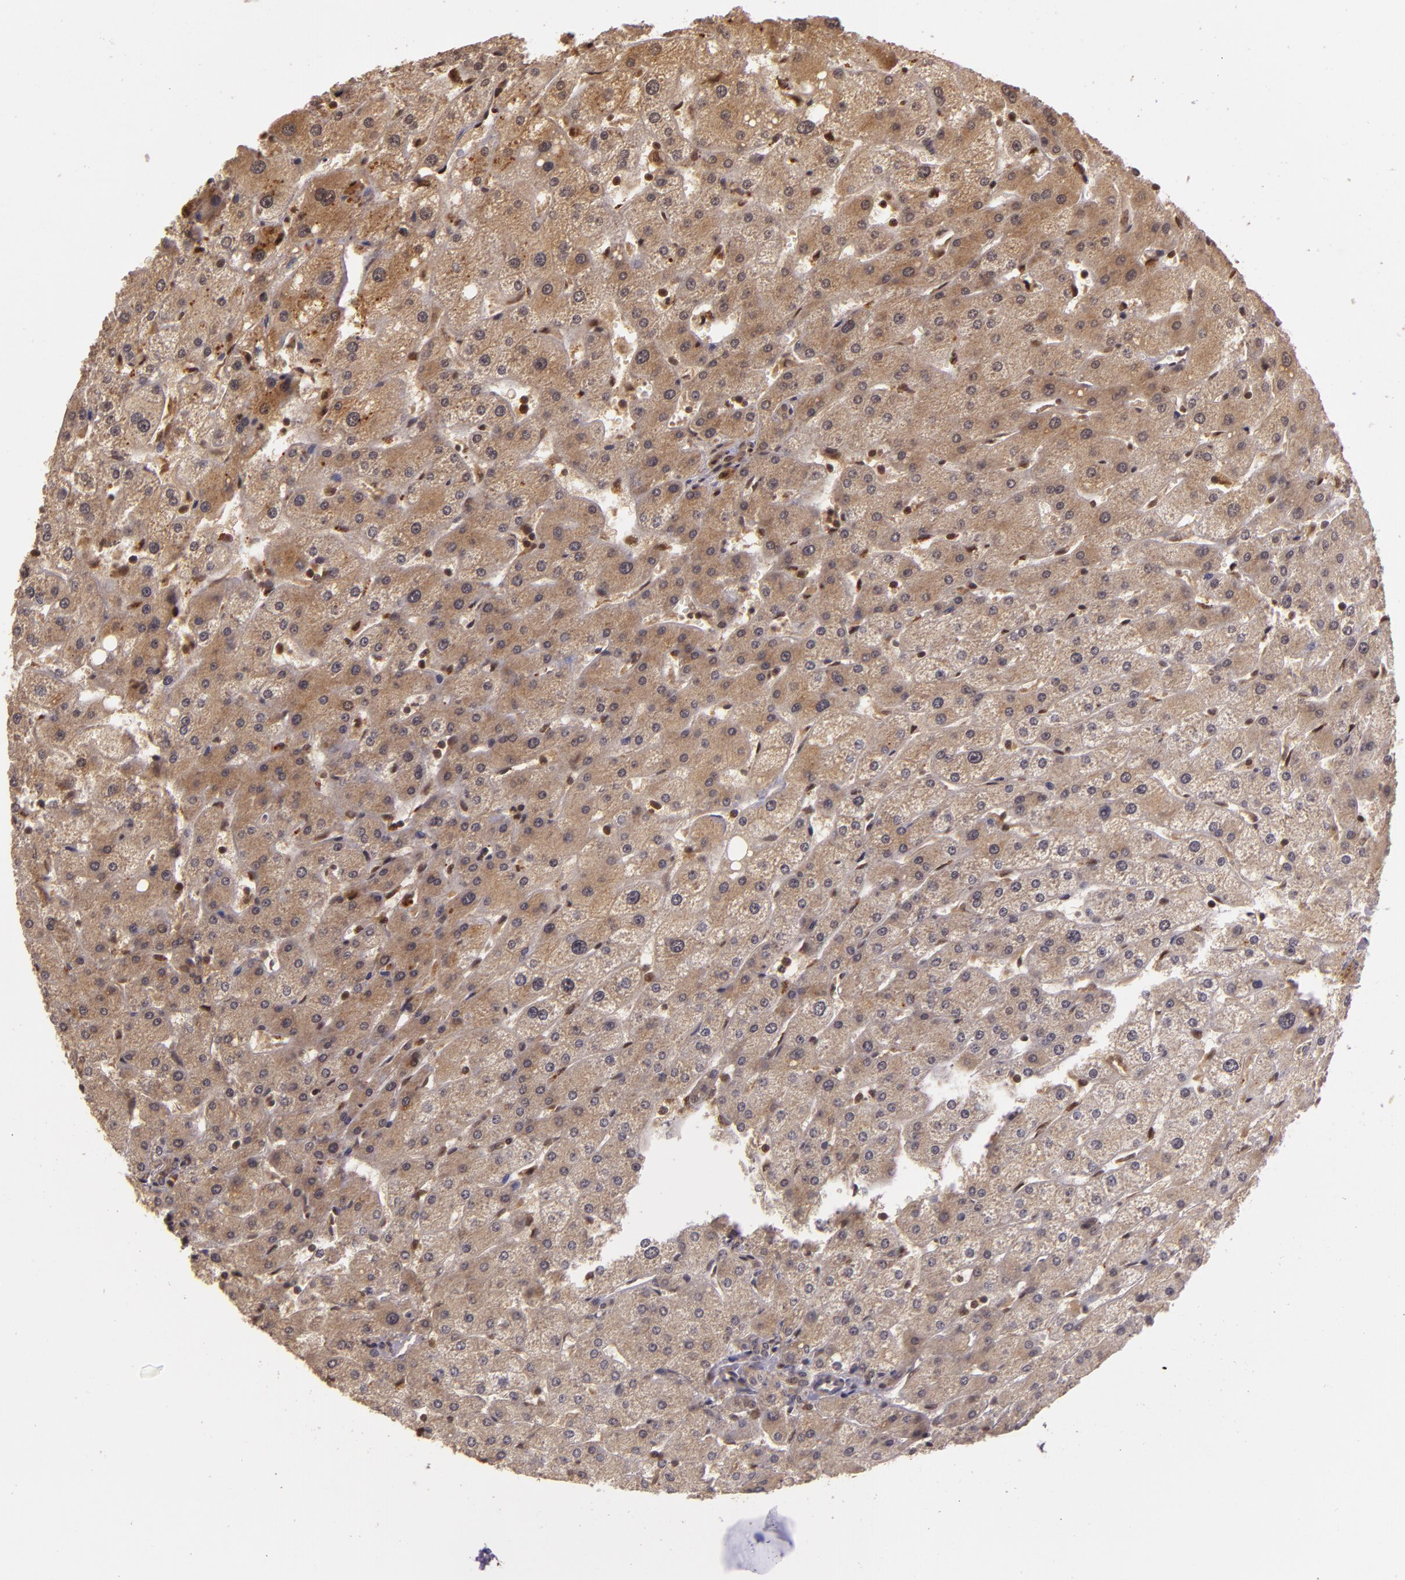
{"staining": {"intensity": "moderate", "quantity": ">75%", "location": "cytoplasmic/membranous"}, "tissue": "liver", "cell_type": "Cholangiocytes", "image_type": "normal", "snomed": [{"axis": "morphology", "description": "Normal tissue, NOS"}, {"axis": "topography", "description": "Liver"}], "caption": "The histopathology image shows staining of unremarkable liver, revealing moderate cytoplasmic/membranous protein positivity (brown color) within cholangiocytes. (brown staining indicates protein expression, while blue staining denotes nuclei).", "gene": "TXNRD2", "patient": {"sex": "male", "age": 67}}